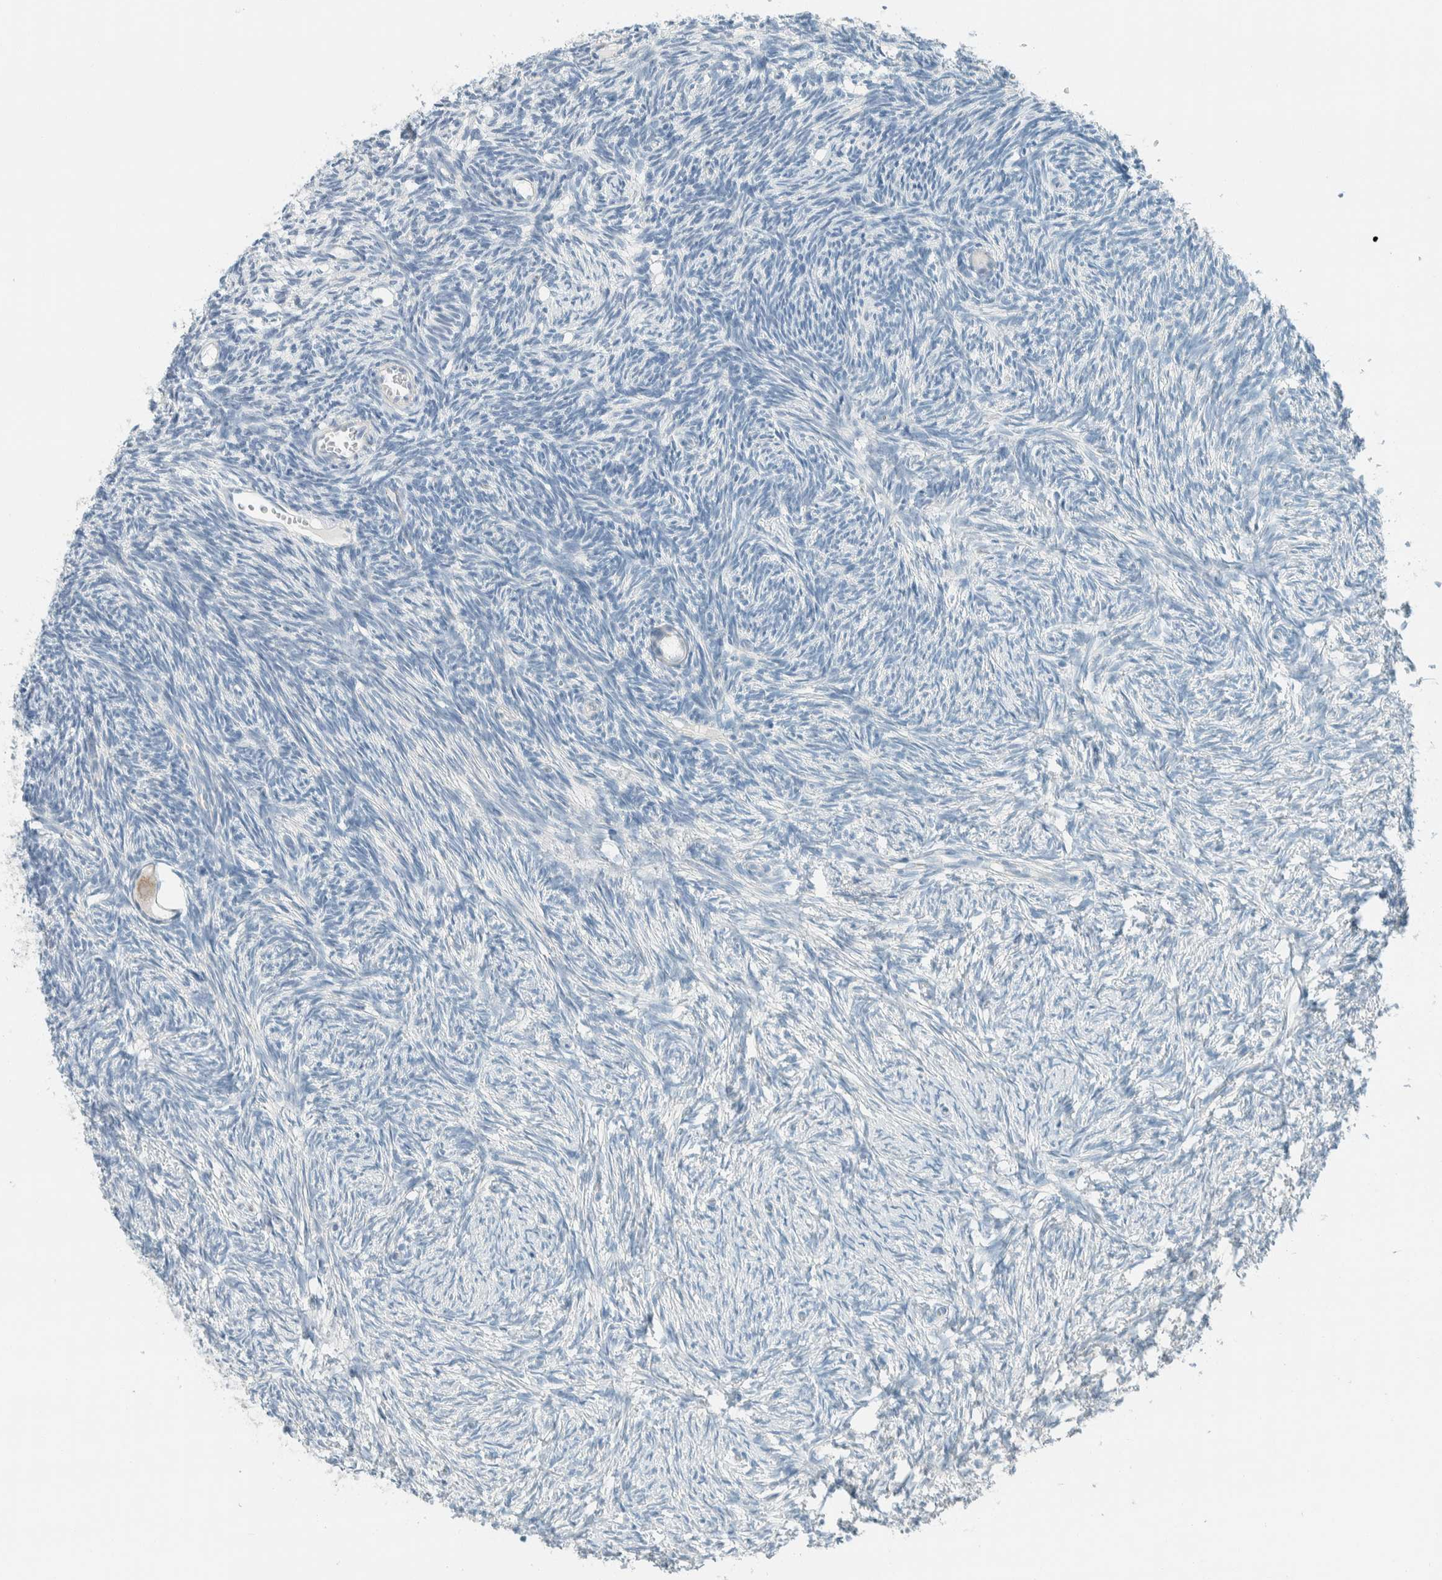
{"staining": {"intensity": "weak", "quantity": "<25%", "location": "cytoplasmic/membranous"}, "tissue": "ovary", "cell_type": "Follicle cells", "image_type": "normal", "snomed": [{"axis": "morphology", "description": "Normal tissue, NOS"}, {"axis": "topography", "description": "Ovary"}], "caption": "DAB immunohistochemical staining of normal human ovary shows no significant staining in follicle cells.", "gene": "SLFN12", "patient": {"sex": "female", "age": 34}}